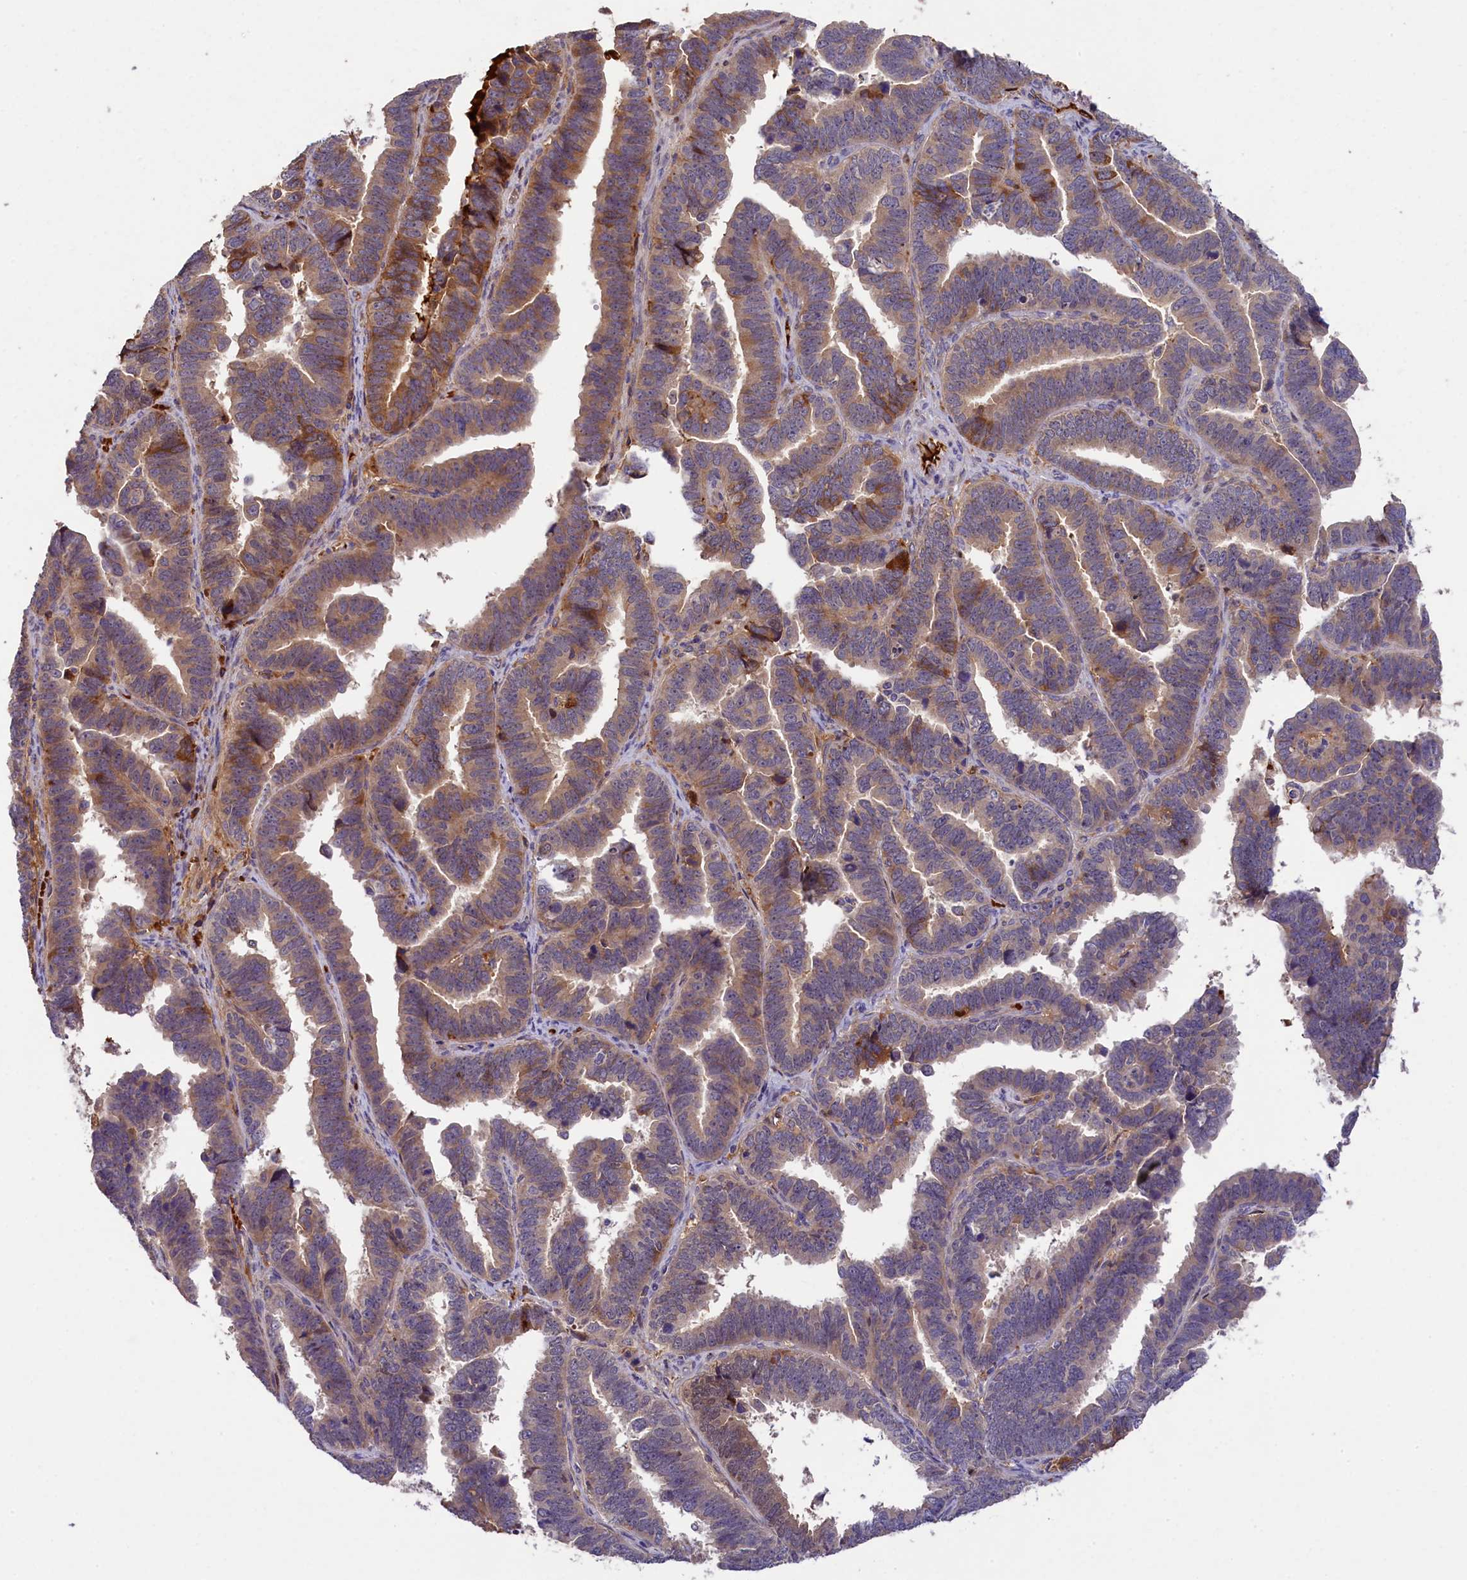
{"staining": {"intensity": "moderate", "quantity": "<25%", "location": "cytoplasmic/membranous"}, "tissue": "endometrial cancer", "cell_type": "Tumor cells", "image_type": "cancer", "snomed": [{"axis": "morphology", "description": "Adenocarcinoma, NOS"}, {"axis": "topography", "description": "Endometrium"}], "caption": "Immunohistochemical staining of endometrial cancer (adenocarcinoma) demonstrates low levels of moderate cytoplasmic/membranous protein positivity in approximately <25% of tumor cells.", "gene": "PHAF1", "patient": {"sex": "female", "age": 75}}